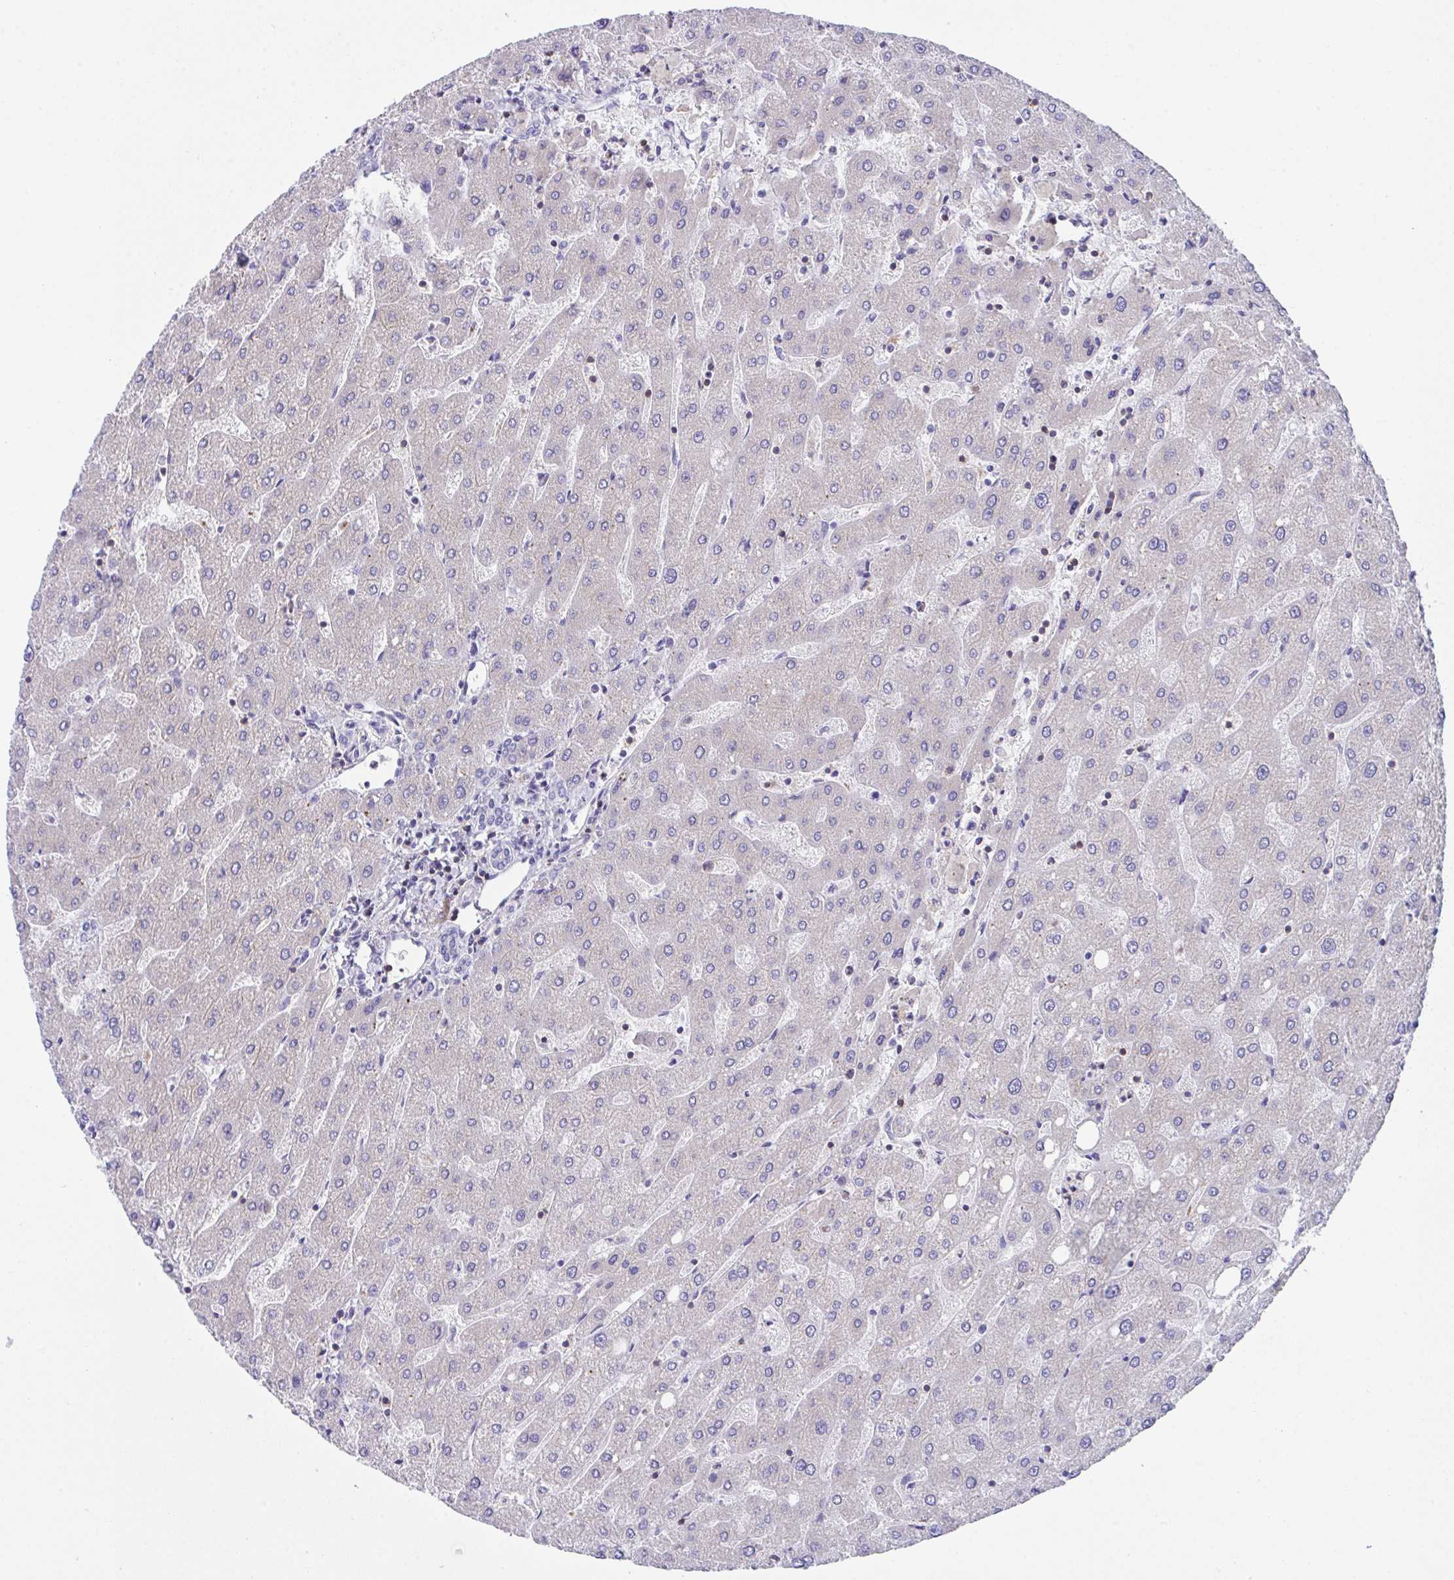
{"staining": {"intensity": "negative", "quantity": "none", "location": "none"}, "tissue": "liver", "cell_type": "Cholangiocytes", "image_type": "normal", "snomed": [{"axis": "morphology", "description": "Normal tissue, NOS"}, {"axis": "topography", "description": "Liver"}], "caption": "The photomicrograph reveals no staining of cholangiocytes in benign liver. (DAB (3,3'-diaminobenzidine) immunohistochemistry (IHC) with hematoxylin counter stain).", "gene": "MIA3", "patient": {"sex": "male", "age": 67}}